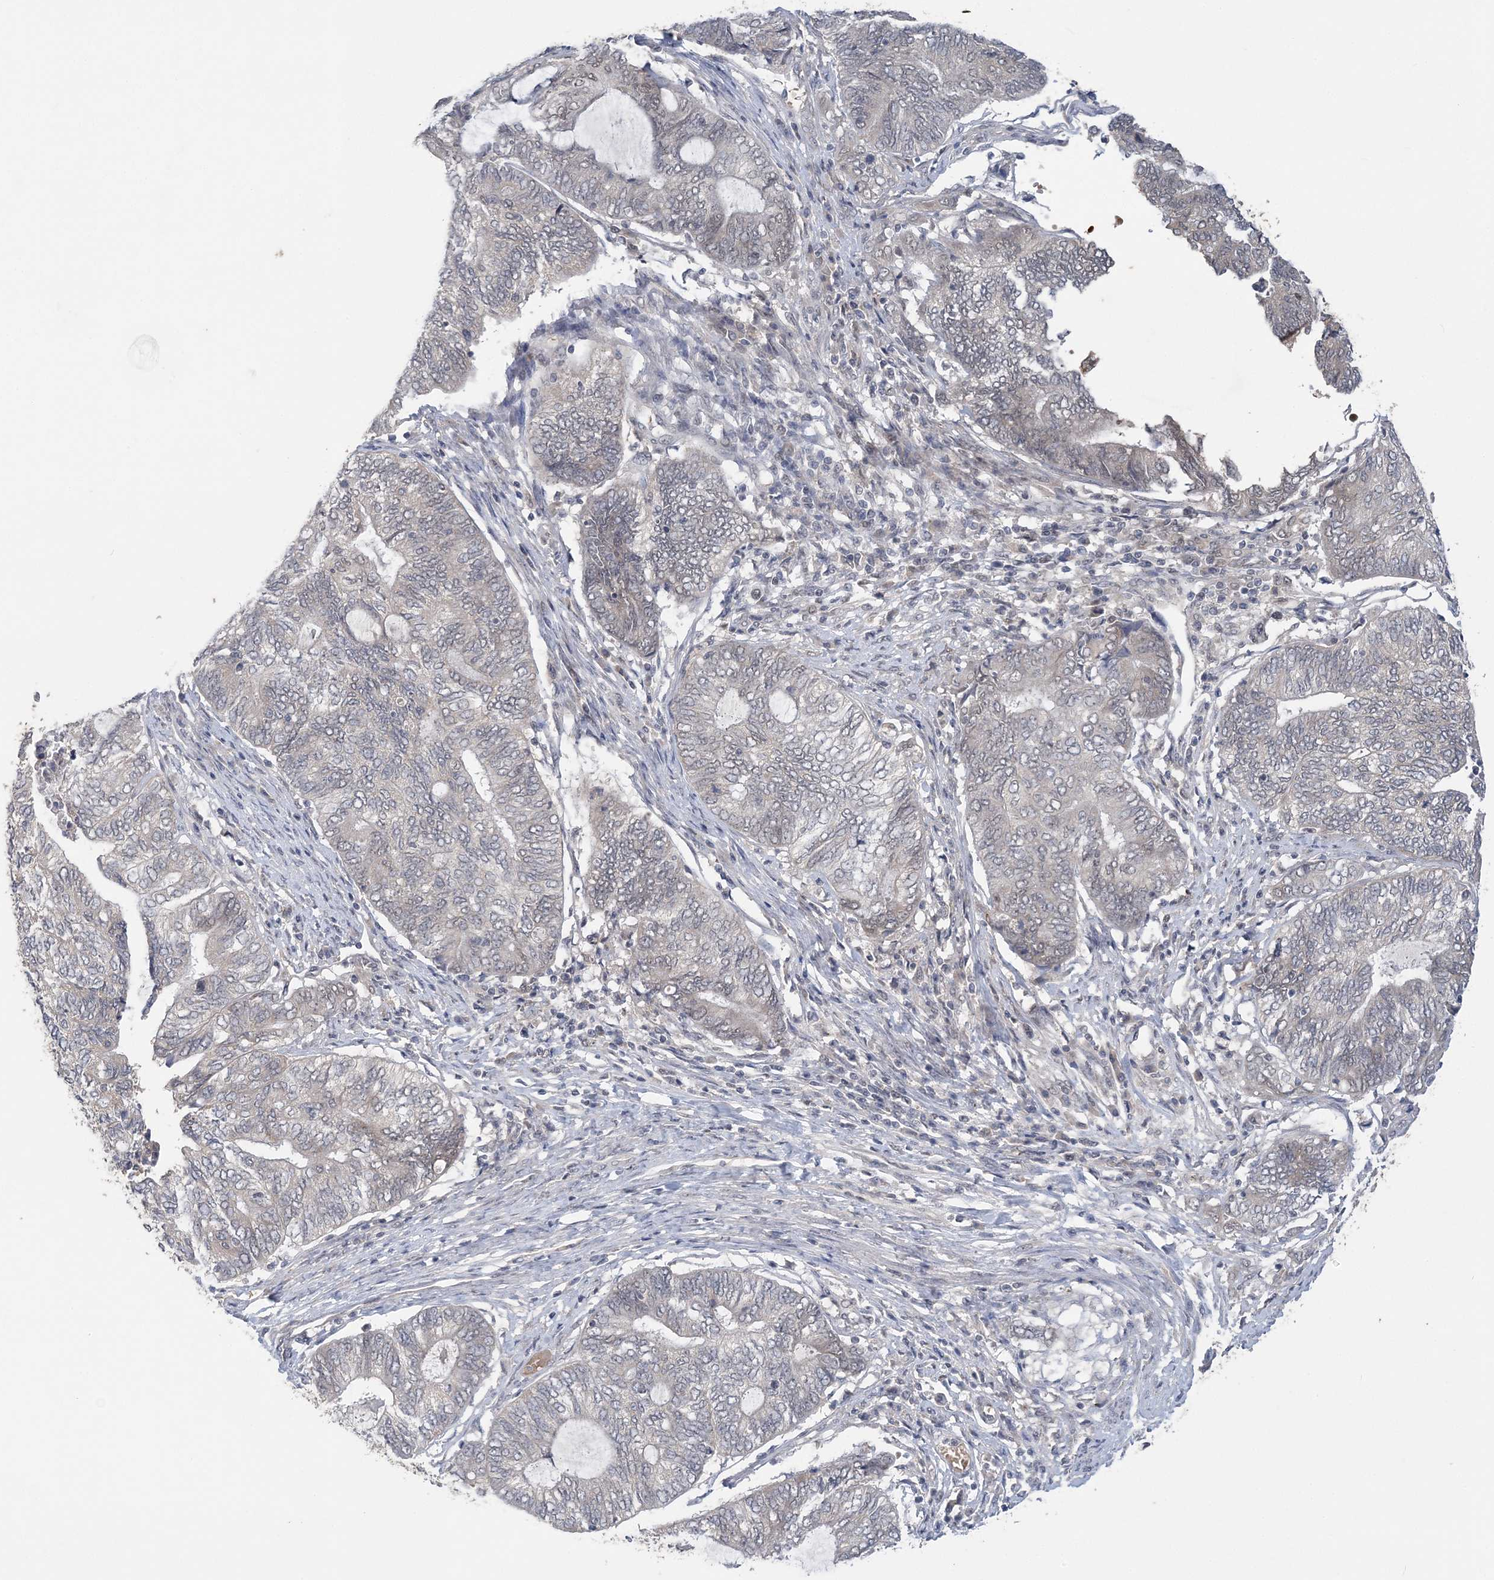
{"staining": {"intensity": "negative", "quantity": "none", "location": "none"}, "tissue": "endometrial cancer", "cell_type": "Tumor cells", "image_type": "cancer", "snomed": [{"axis": "morphology", "description": "Adenocarcinoma, NOS"}, {"axis": "topography", "description": "Uterus"}, {"axis": "topography", "description": "Endometrium"}], "caption": "Immunohistochemistry (IHC) micrograph of neoplastic tissue: human endometrial adenocarcinoma stained with DAB reveals no significant protein expression in tumor cells.", "gene": "ZBTB7A", "patient": {"sex": "female", "age": 70}}